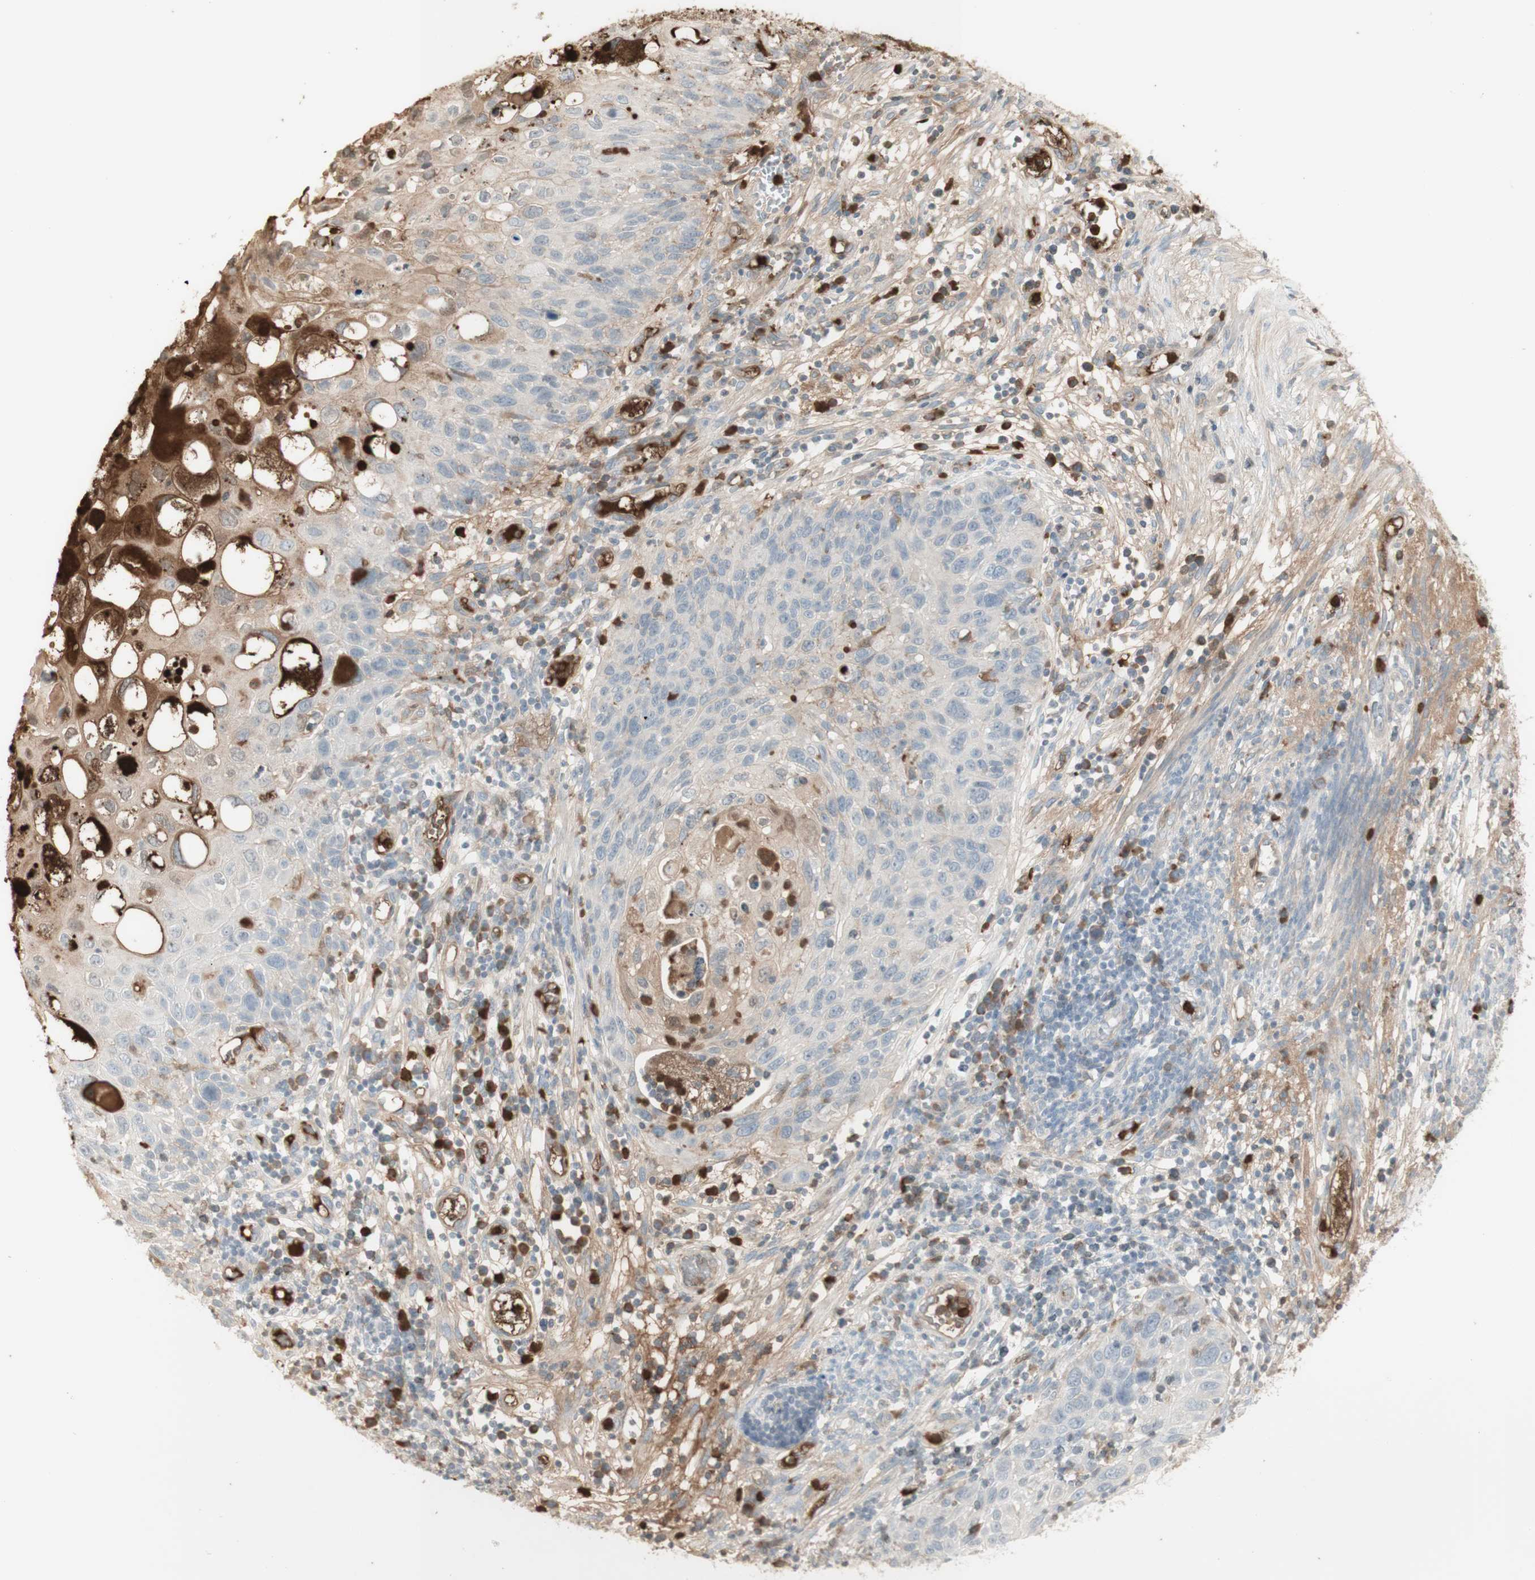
{"staining": {"intensity": "weak", "quantity": "<25%", "location": "cytoplasmic/membranous,nuclear"}, "tissue": "cervical cancer", "cell_type": "Tumor cells", "image_type": "cancer", "snomed": [{"axis": "morphology", "description": "Squamous cell carcinoma, NOS"}, {"axis": "topography", "description": "Cervix"}], "caption": "Immunohistochemistry (IHC) histopathology image of neoplastic tissue: cervical cancer (squamous cell carcinoma) stained with DAB (3,3'-diaminobenzidine) reveals no significant protein staining in tumor cells.", "gene": "NID1", "patient": {"sex": "female", "age": 70}}